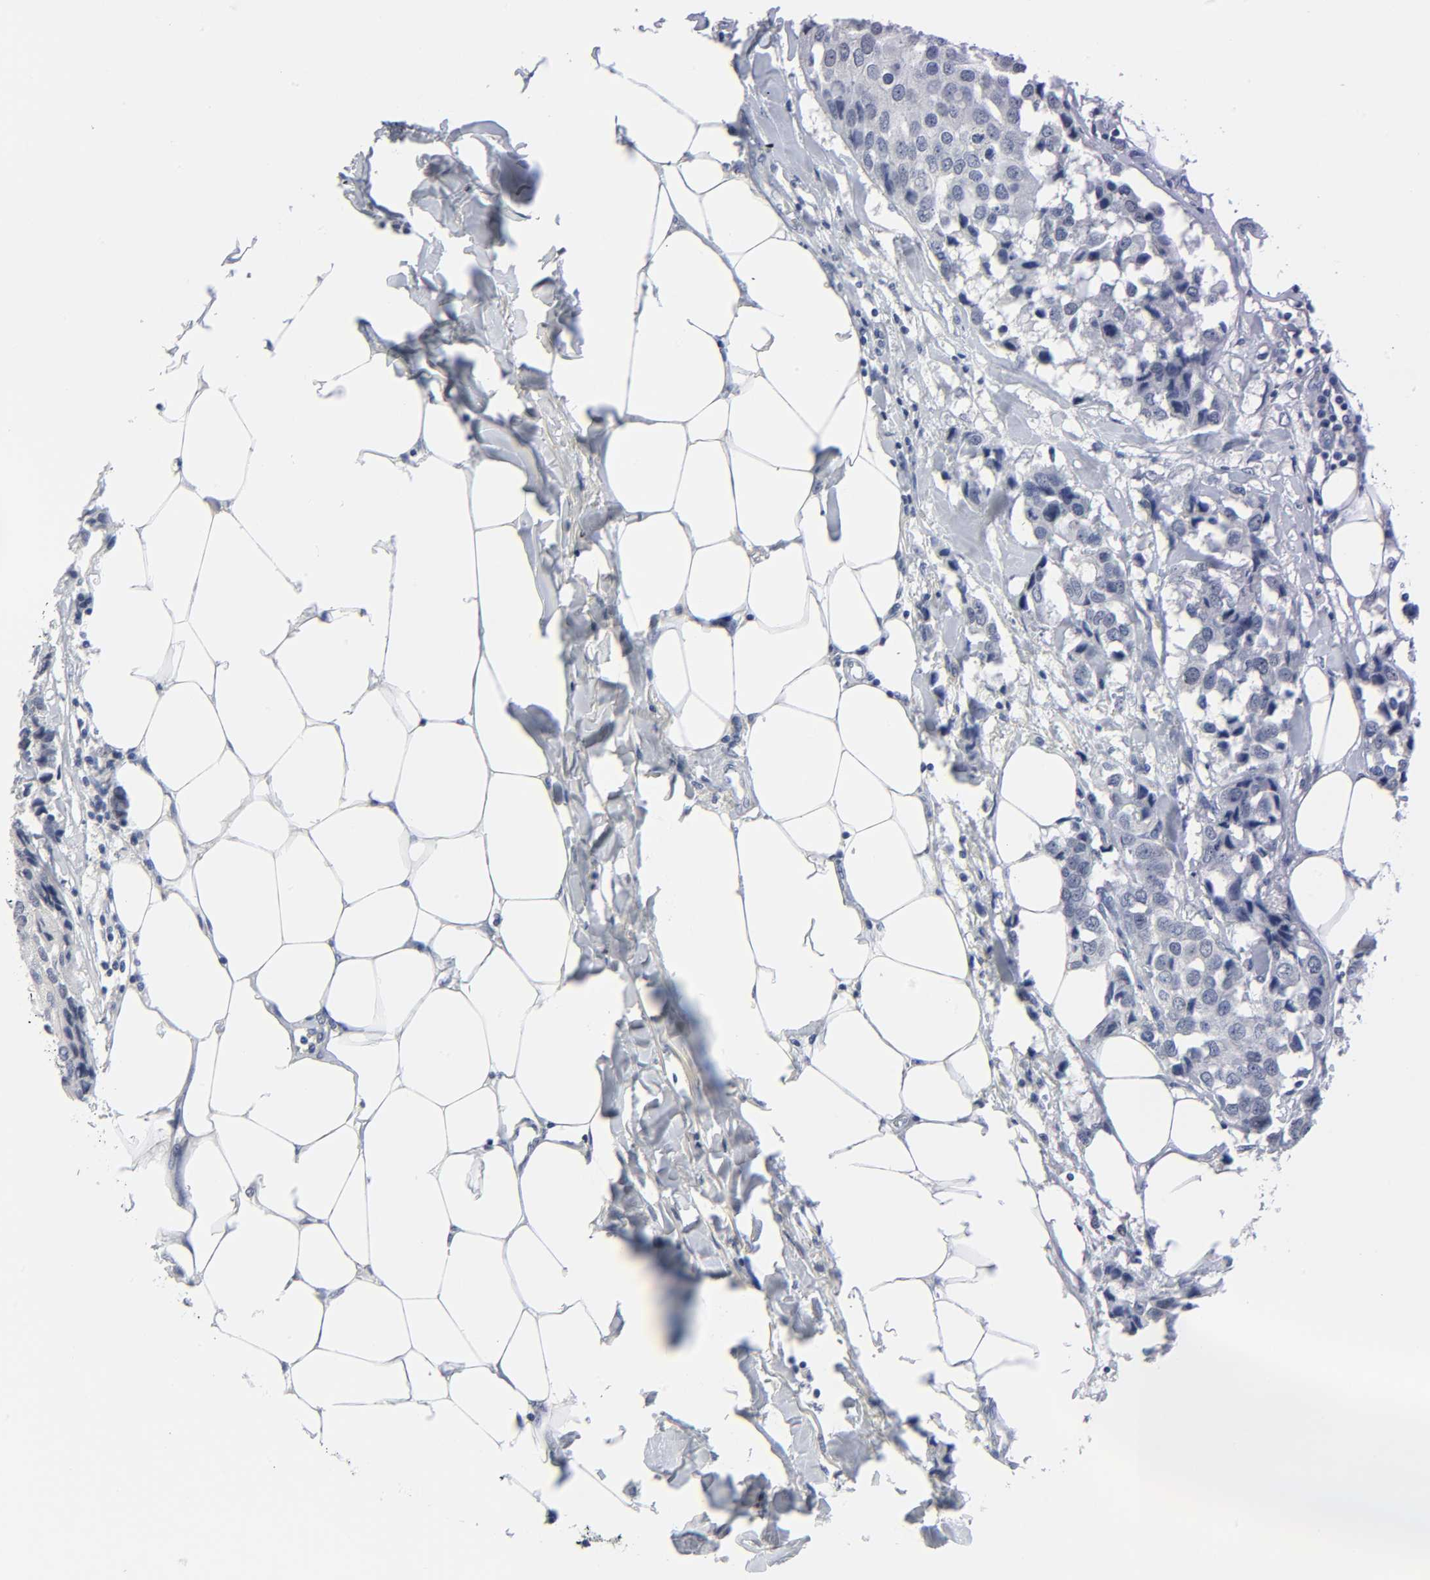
{"staining": {"intensity": "negative", "quantity": "none", "location": "none"}, "tissue": "breast cancer", "cell_type": "Tumor cells", "image_type": "cancer", "snomed": [{"axis": "morphology", "description": "Duct carcinoma"}, {"axis": "topography", "description": "Breast"}], "caption": "Tumor cells are negative for protein expression in human breast cancer. Brightfield microscopy of IHC stained with DAB (brown) and hematoxylin (blue), captured at high magnification.", "gene": "SALL2", "patient": {"sex": "female", "age": 80}}